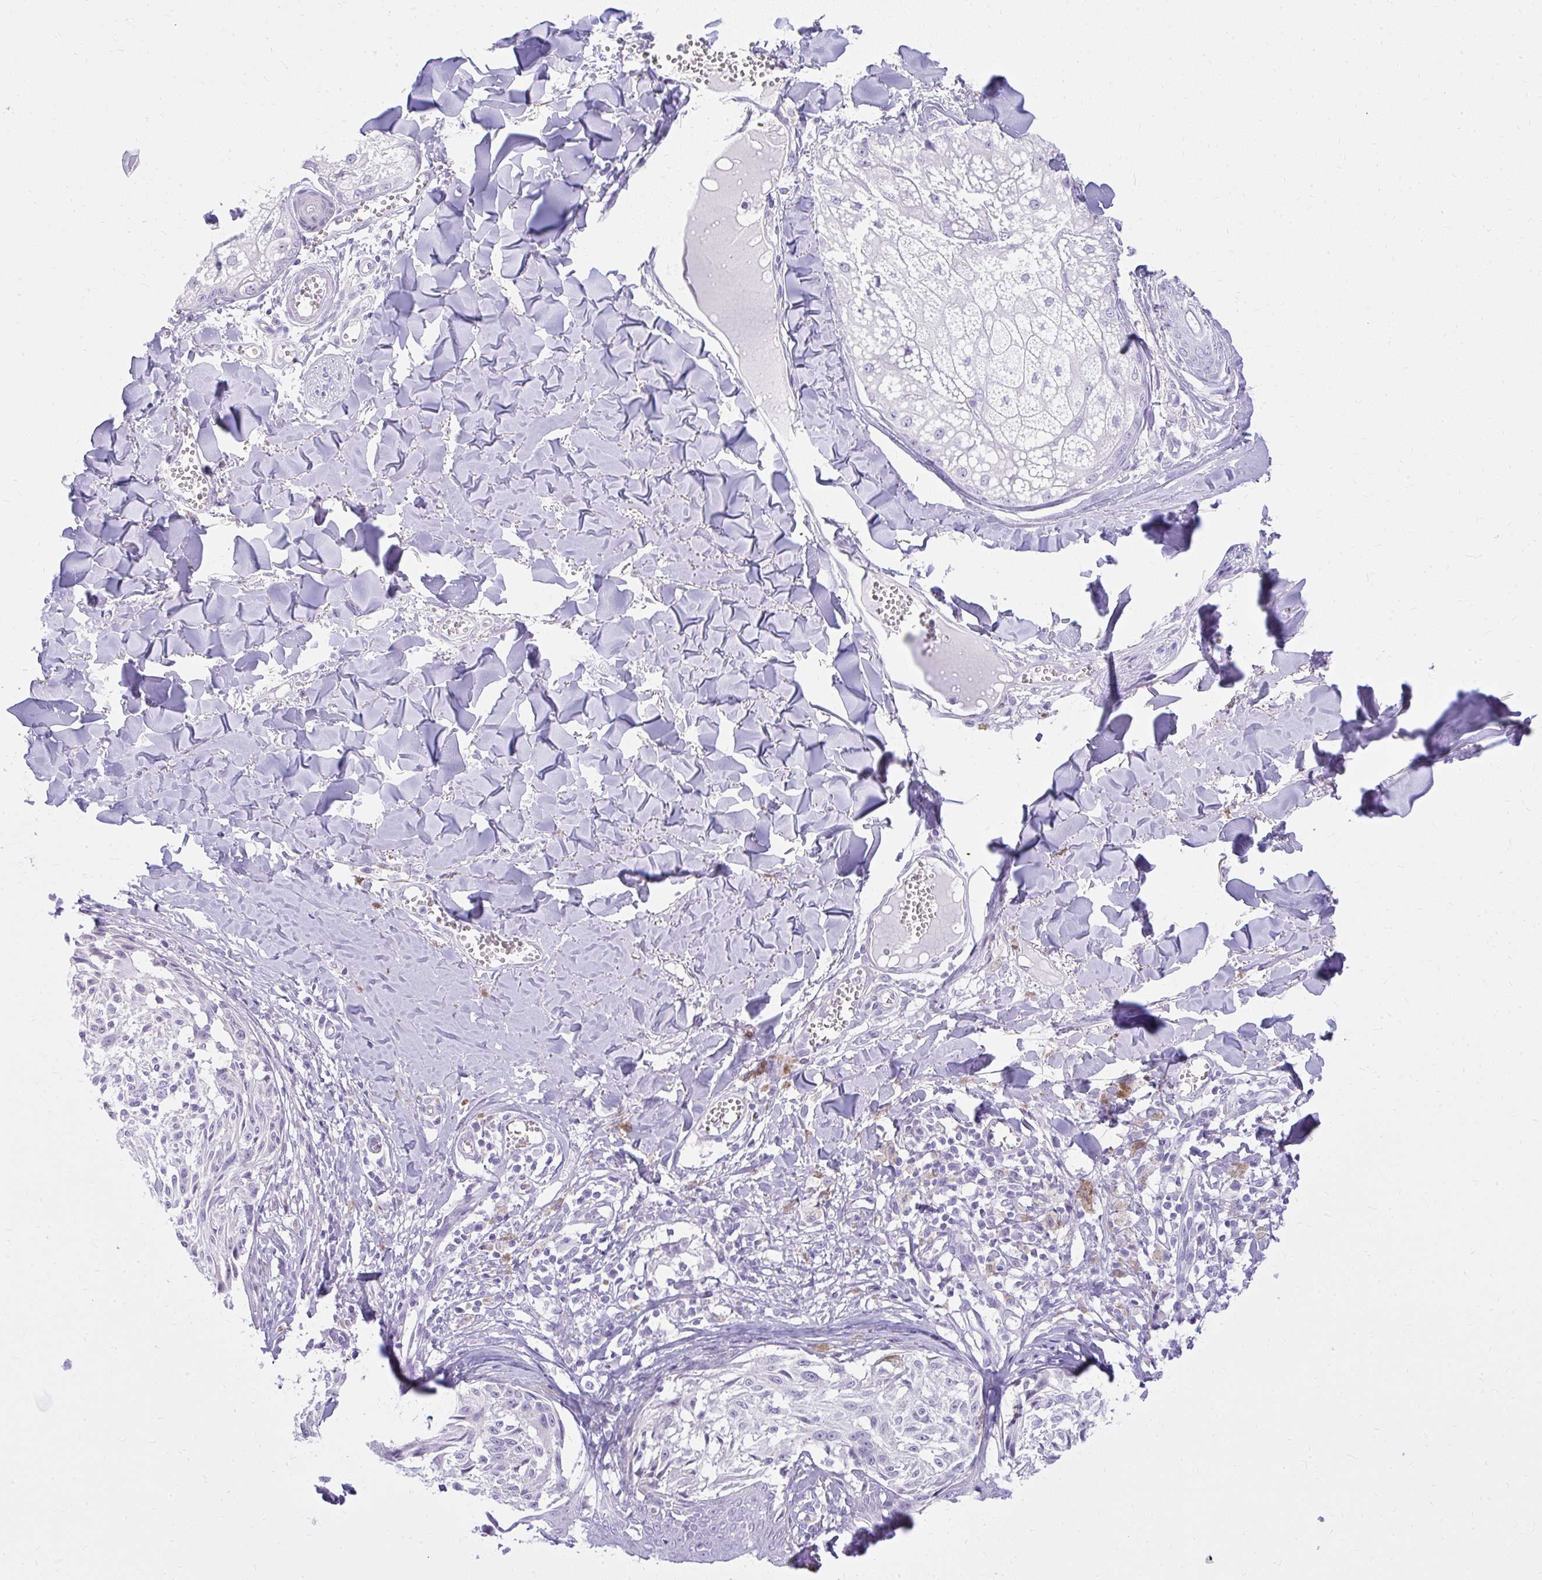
{"staining": {"intensity": "negative", "quantity": "none", "location": "none"}, "tissue": "melanoma", "cell_type": "Tumor cells", "image_type": "cancer", "snomed": [{"axis": "morphology", "description": "Malignant melanoma, NOS"}, {"axis": "topography", "description": "Skin"}], "caption": "The IHC histopathology image has no significant staining in tumor cells of malignant melanoma tissue.", "gene": "PRAP1", "patient": {"sex": "female", "age": 43}}